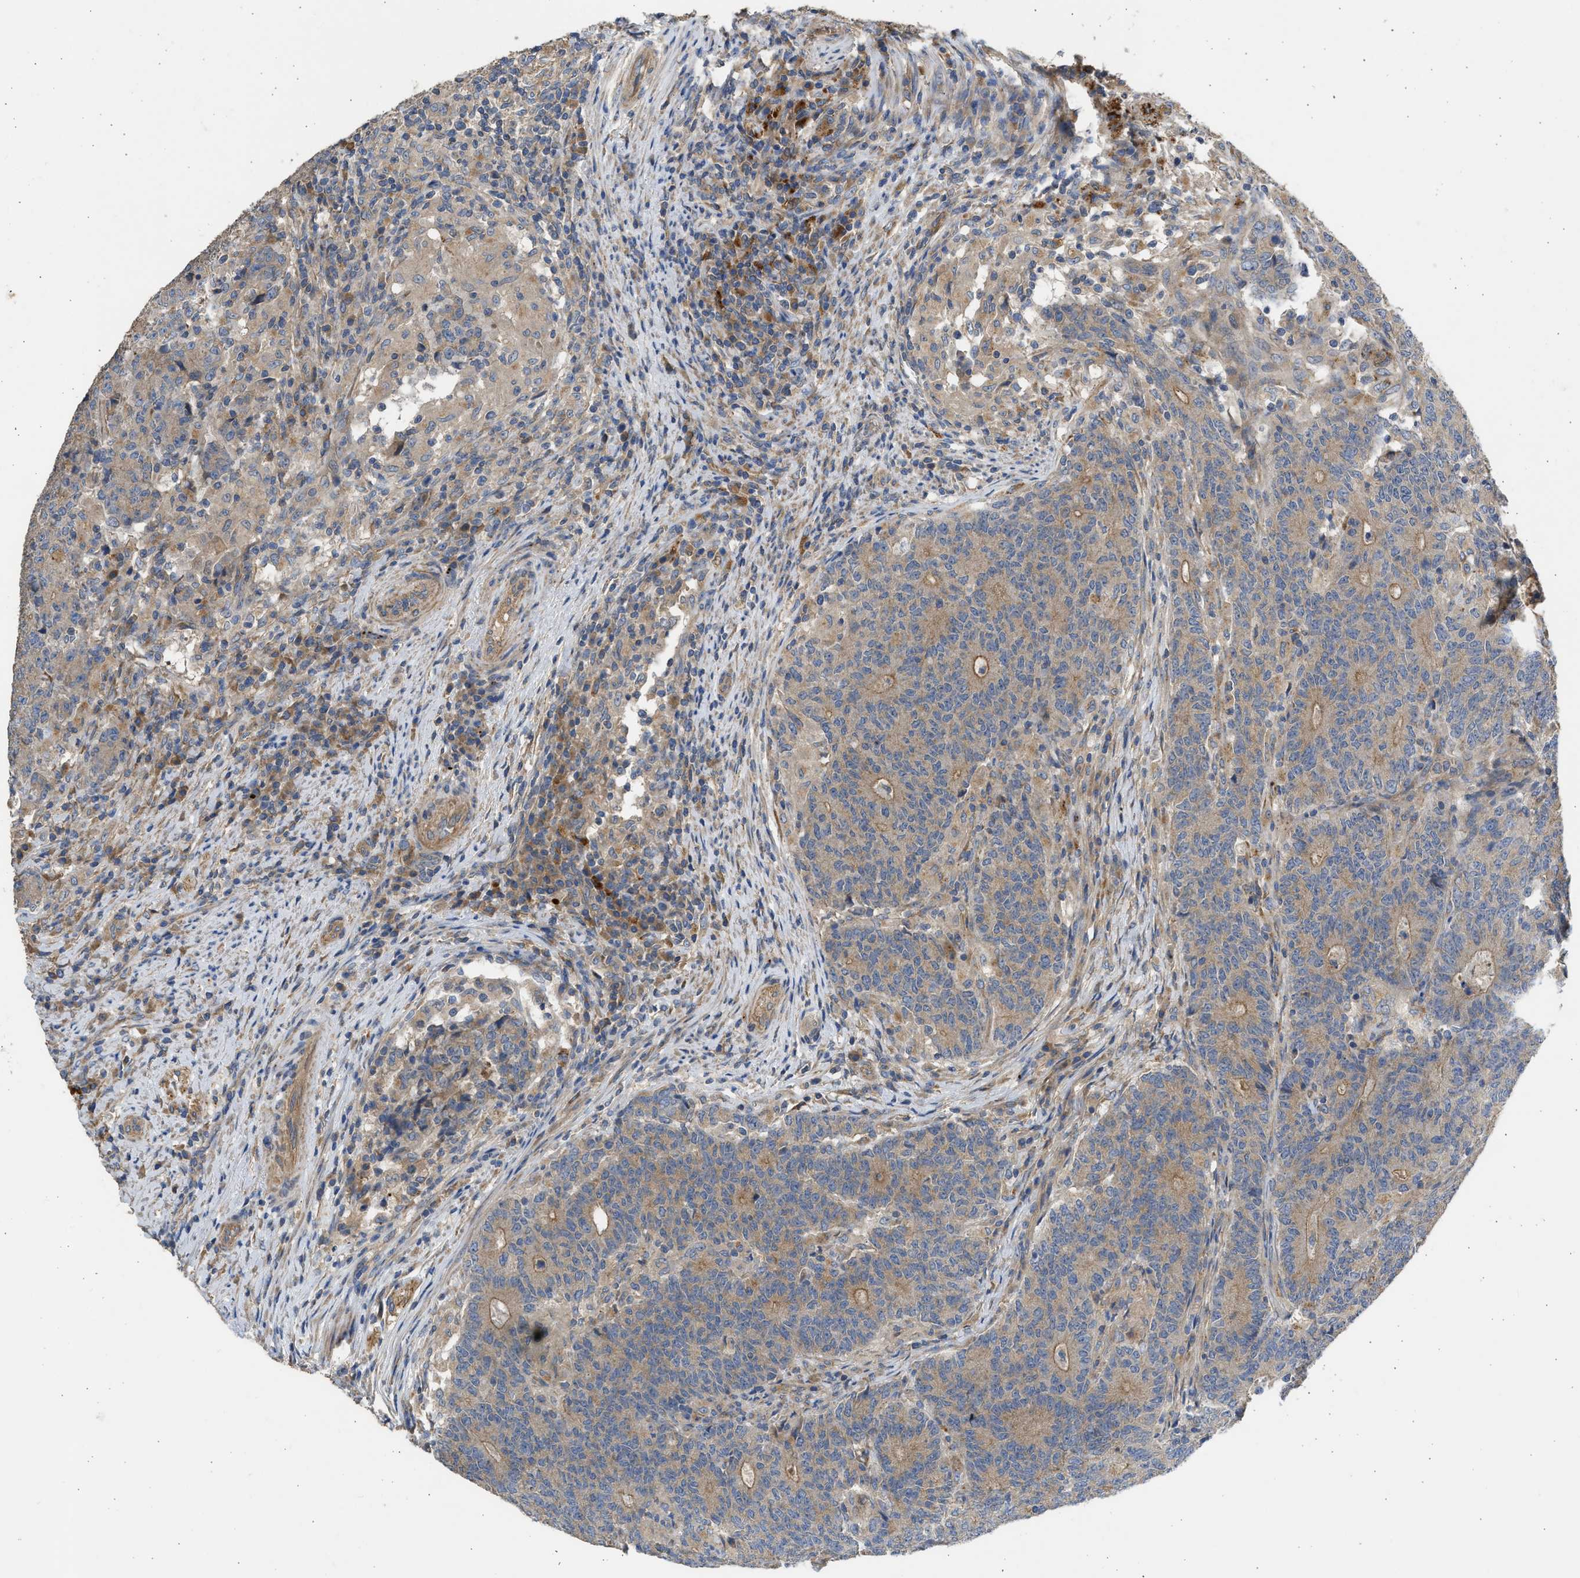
{"staining": {"intensity": "moderate", "quantity": "25%-75%", "location": "cytoplasmic/membranous"}, "tissue": "colorectal cancer", "cell_type": "Tumor cells", "image_type": "cancer", "snomed": [{"axis": "morphology", "description": "Normal tissue, NOS"}, {"axis": "morphology", "description": "Adenocarcinoma, NOS"}, {"axis": "topography", "description": "Colon"}], "caption": "Colorectal cancer (adenocarcinoma) stained for a protein reveals moderate cytoplasmic/membranous positivity in tumor cells.", "gene": "CSRNP2", "patient": {"sex": "female", "age": 75}}